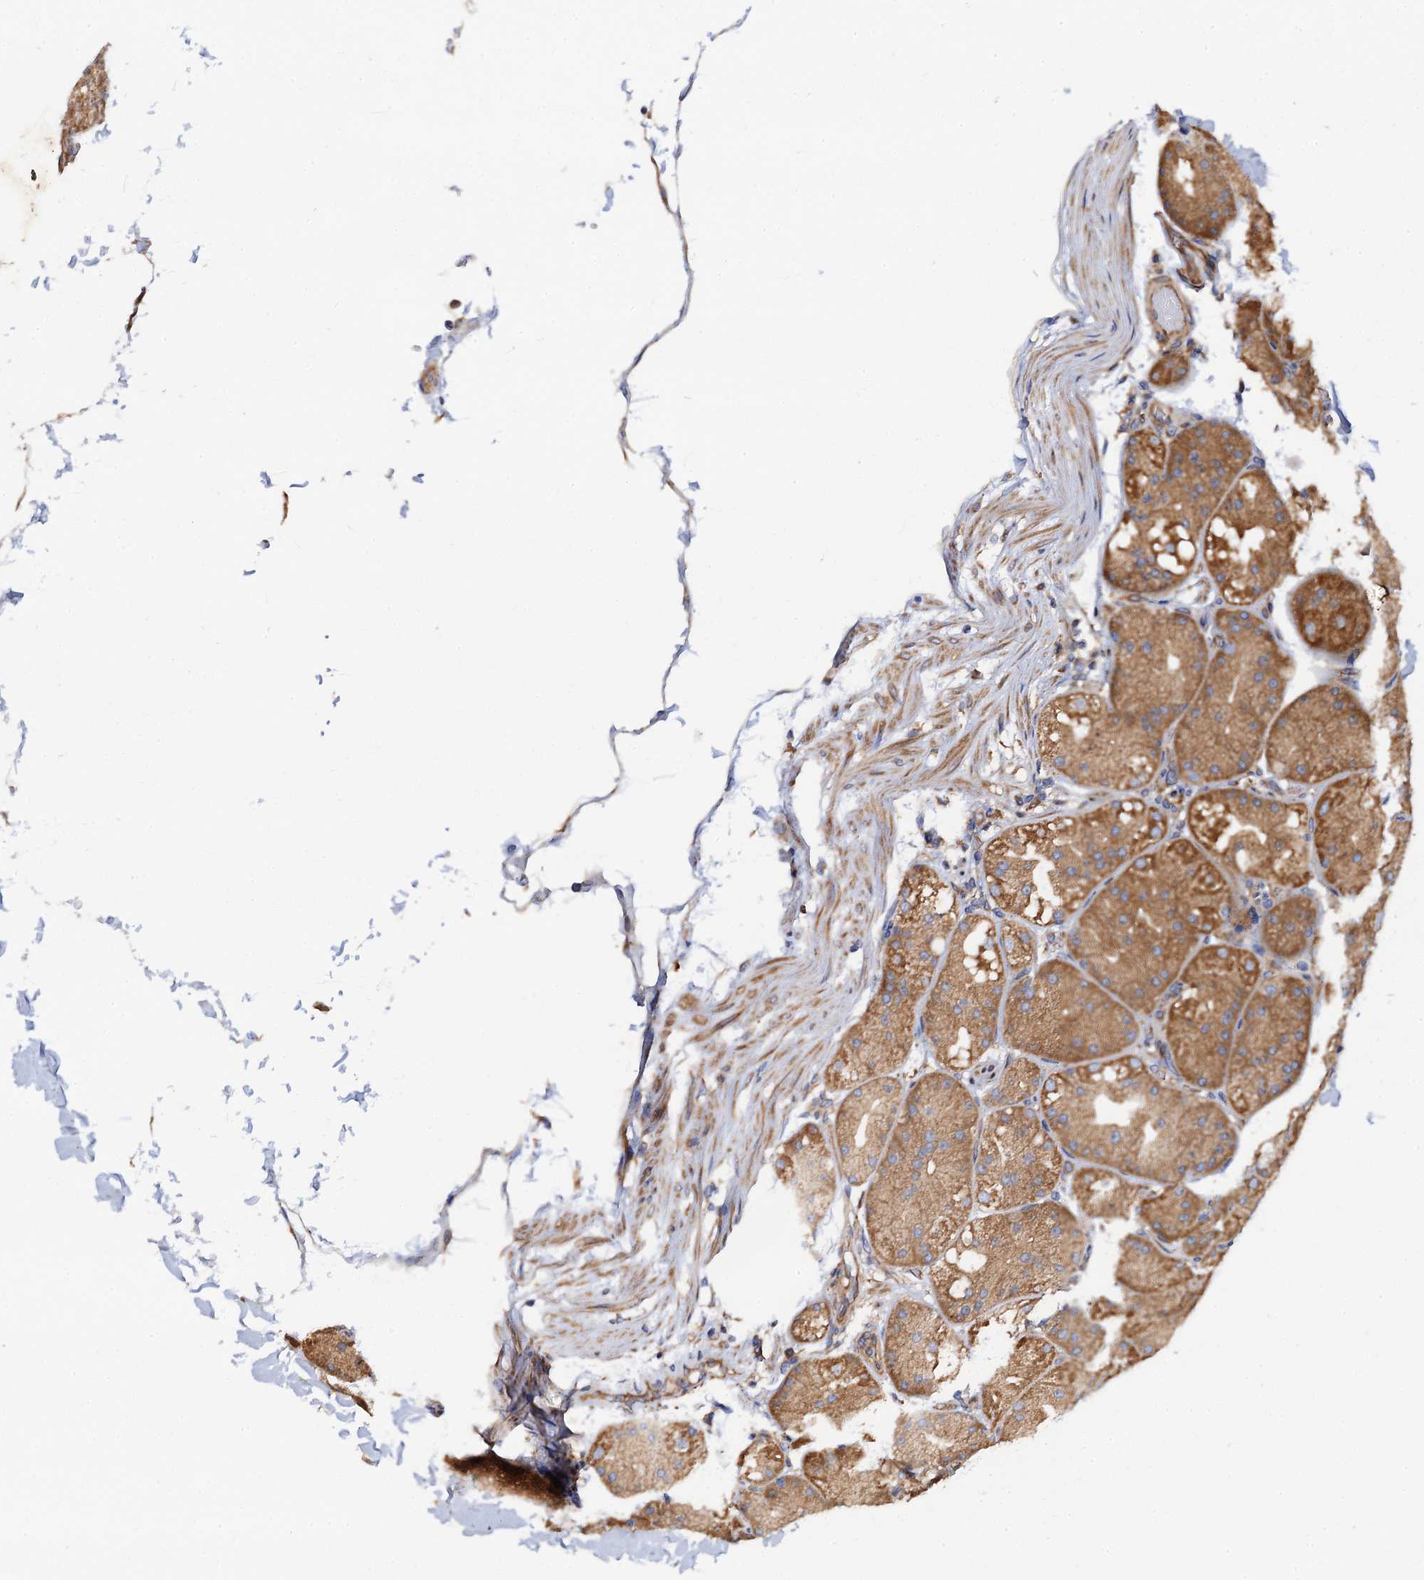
{"staining": {"intensity": "moderate", "quantity": ">75%", "location": "cytoplasmic/membranous"}, "tissue": "stomach", "cell_type": "Glandular cells", "image_type": "normal", "snomed": [{"axis": "morphology", "description": "Normal tissue, NOS"}, {"axis": "topography", "description": "Stomach, upper"}, {"axis": "topography", "description": "Stomach"}], "caption": "This is a micrograph of immunohistochemistry (IHC) staining of normal stomach, which shows moderate positivity in the cytoplasmic/membranous of glandular cells.", "gene": "MRPL48", "patient": {"sex": "male", "age": 48}}